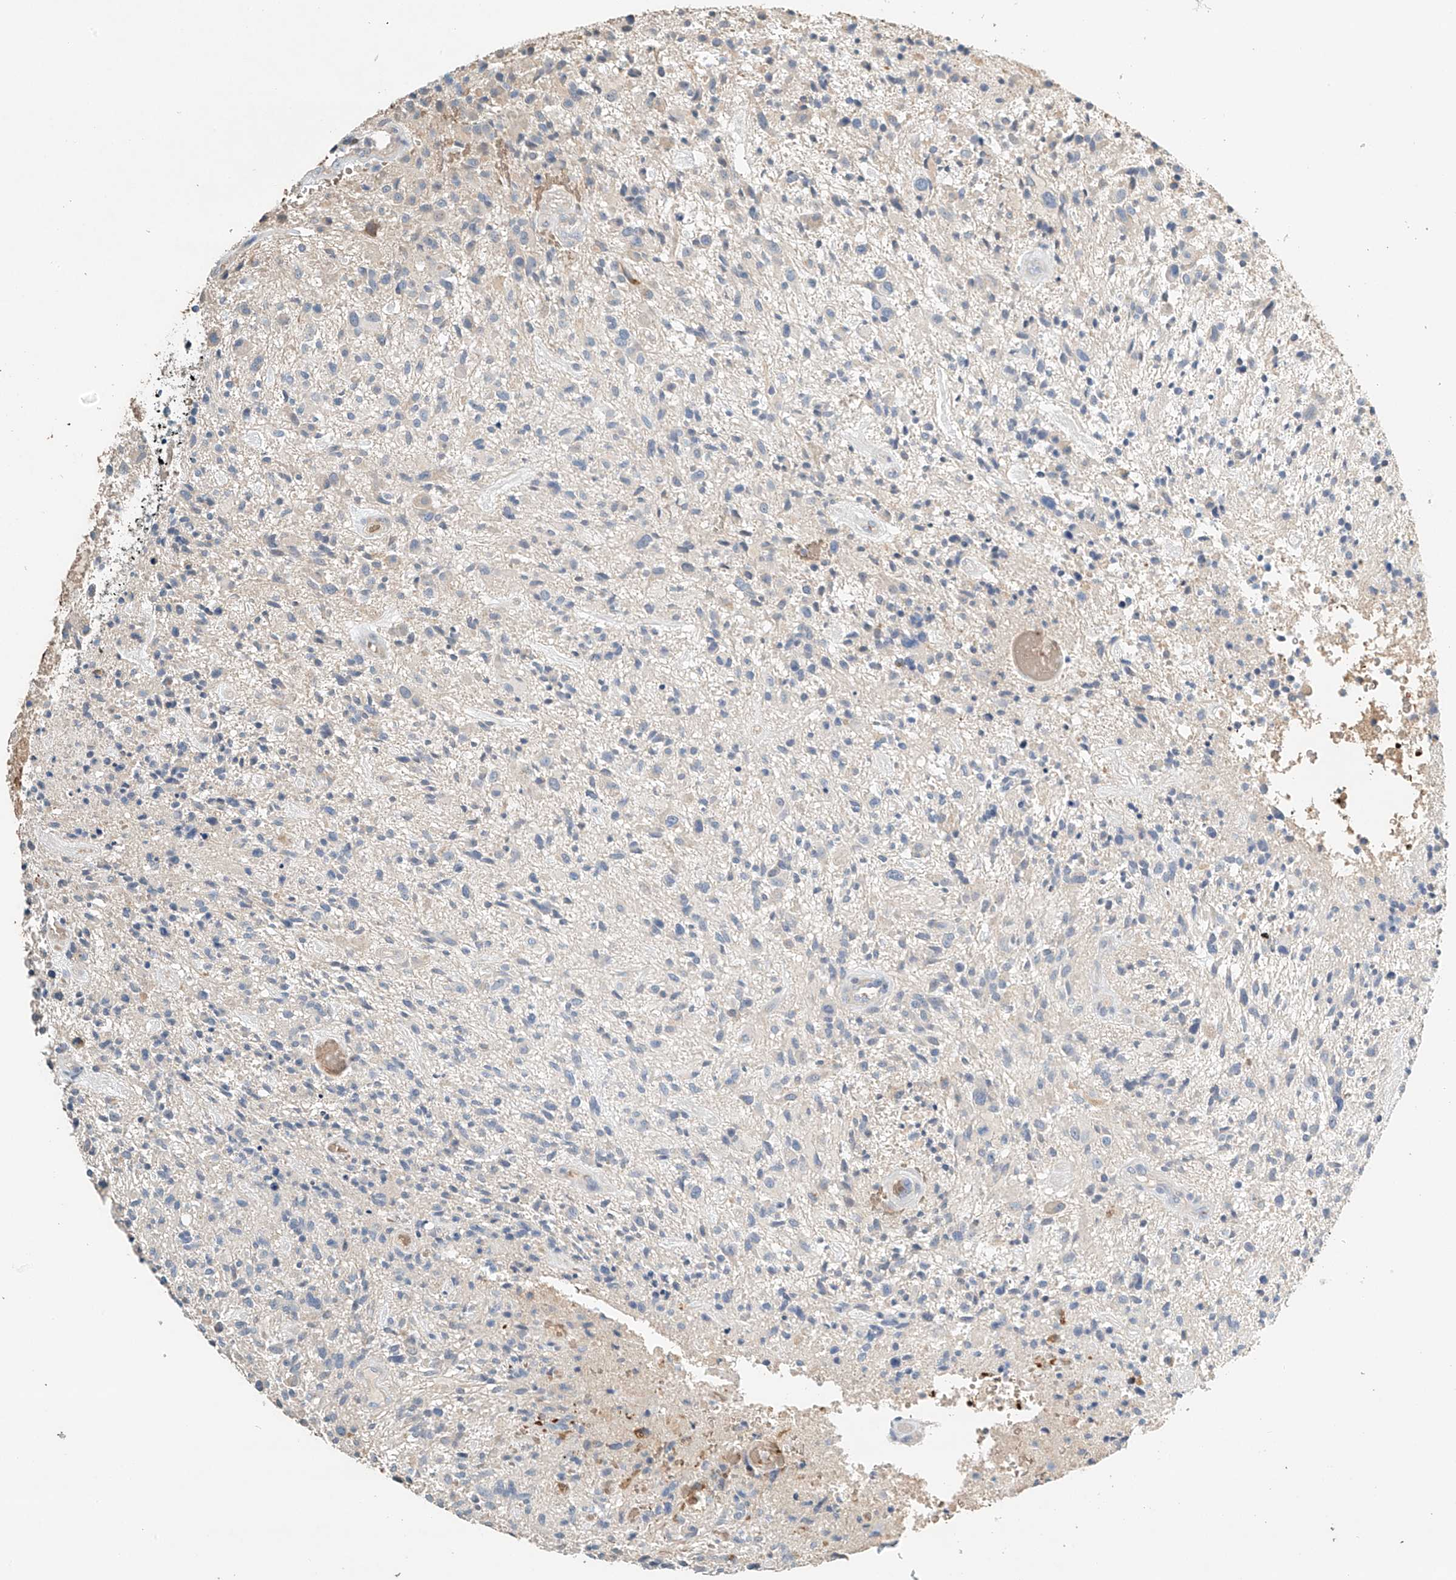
{"staining": {"intensity": "negative", "quantity": "none", "location": "none"}, "tissue": "glioma", "cell_type": "Tumor cells", "image_type": "cancer", "snomed": [{"axis": "morphology", "description": "Glioma, malignant, High grade"}, {"axis": "topography", "description": "Brain"}], "caption": "High power microscopy micrograph of an IHC image of malignant high-grade glioma, revealing no significant staining in tumor cells. The staining was performed using DAB (3,3'-diaminobenzidine) to visualize the protein expression in brown, while the nuclei were stained in blue with hematoxylin (Magnification: 20x).", "gene": "RCAN3", "patient": {"sex": "male", "age": 47}}